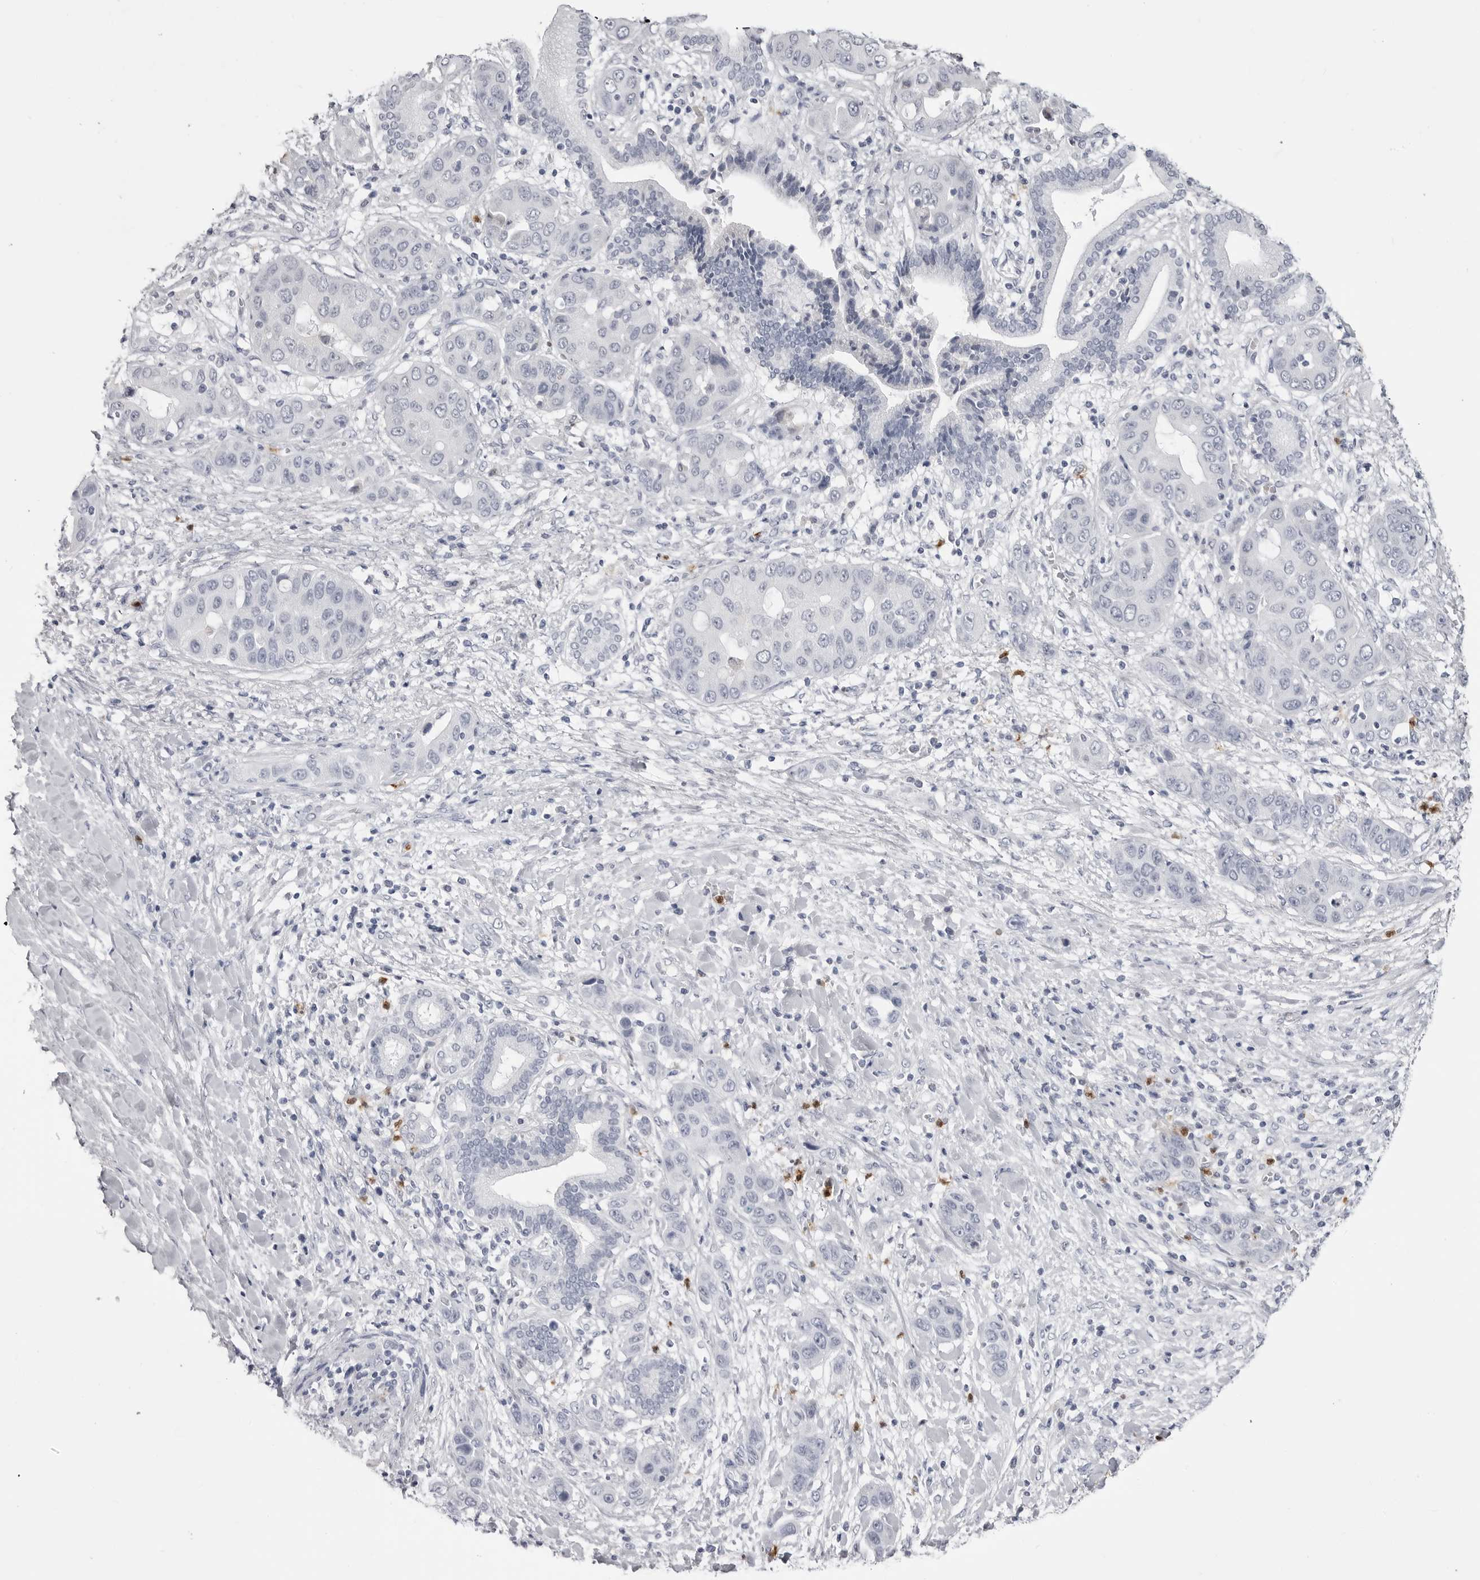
{"staining": {"intensity": "negative", "quantity": "none", "location": "none"}, "tissue": "liver cancer", "cell_type": "Tumor cells", "image_type": "cancer", "snomed": [{"axis": "morphology", "description": "Cholangiocarcinoma"}, {"axis": "topography", "description": "Liver"}], "caption": "IHC of liver cholangiocarcinoma exhibits no staining in tumor cells.", "gene": "STAP2", "patient": {"sex": "female", "age": 52}}